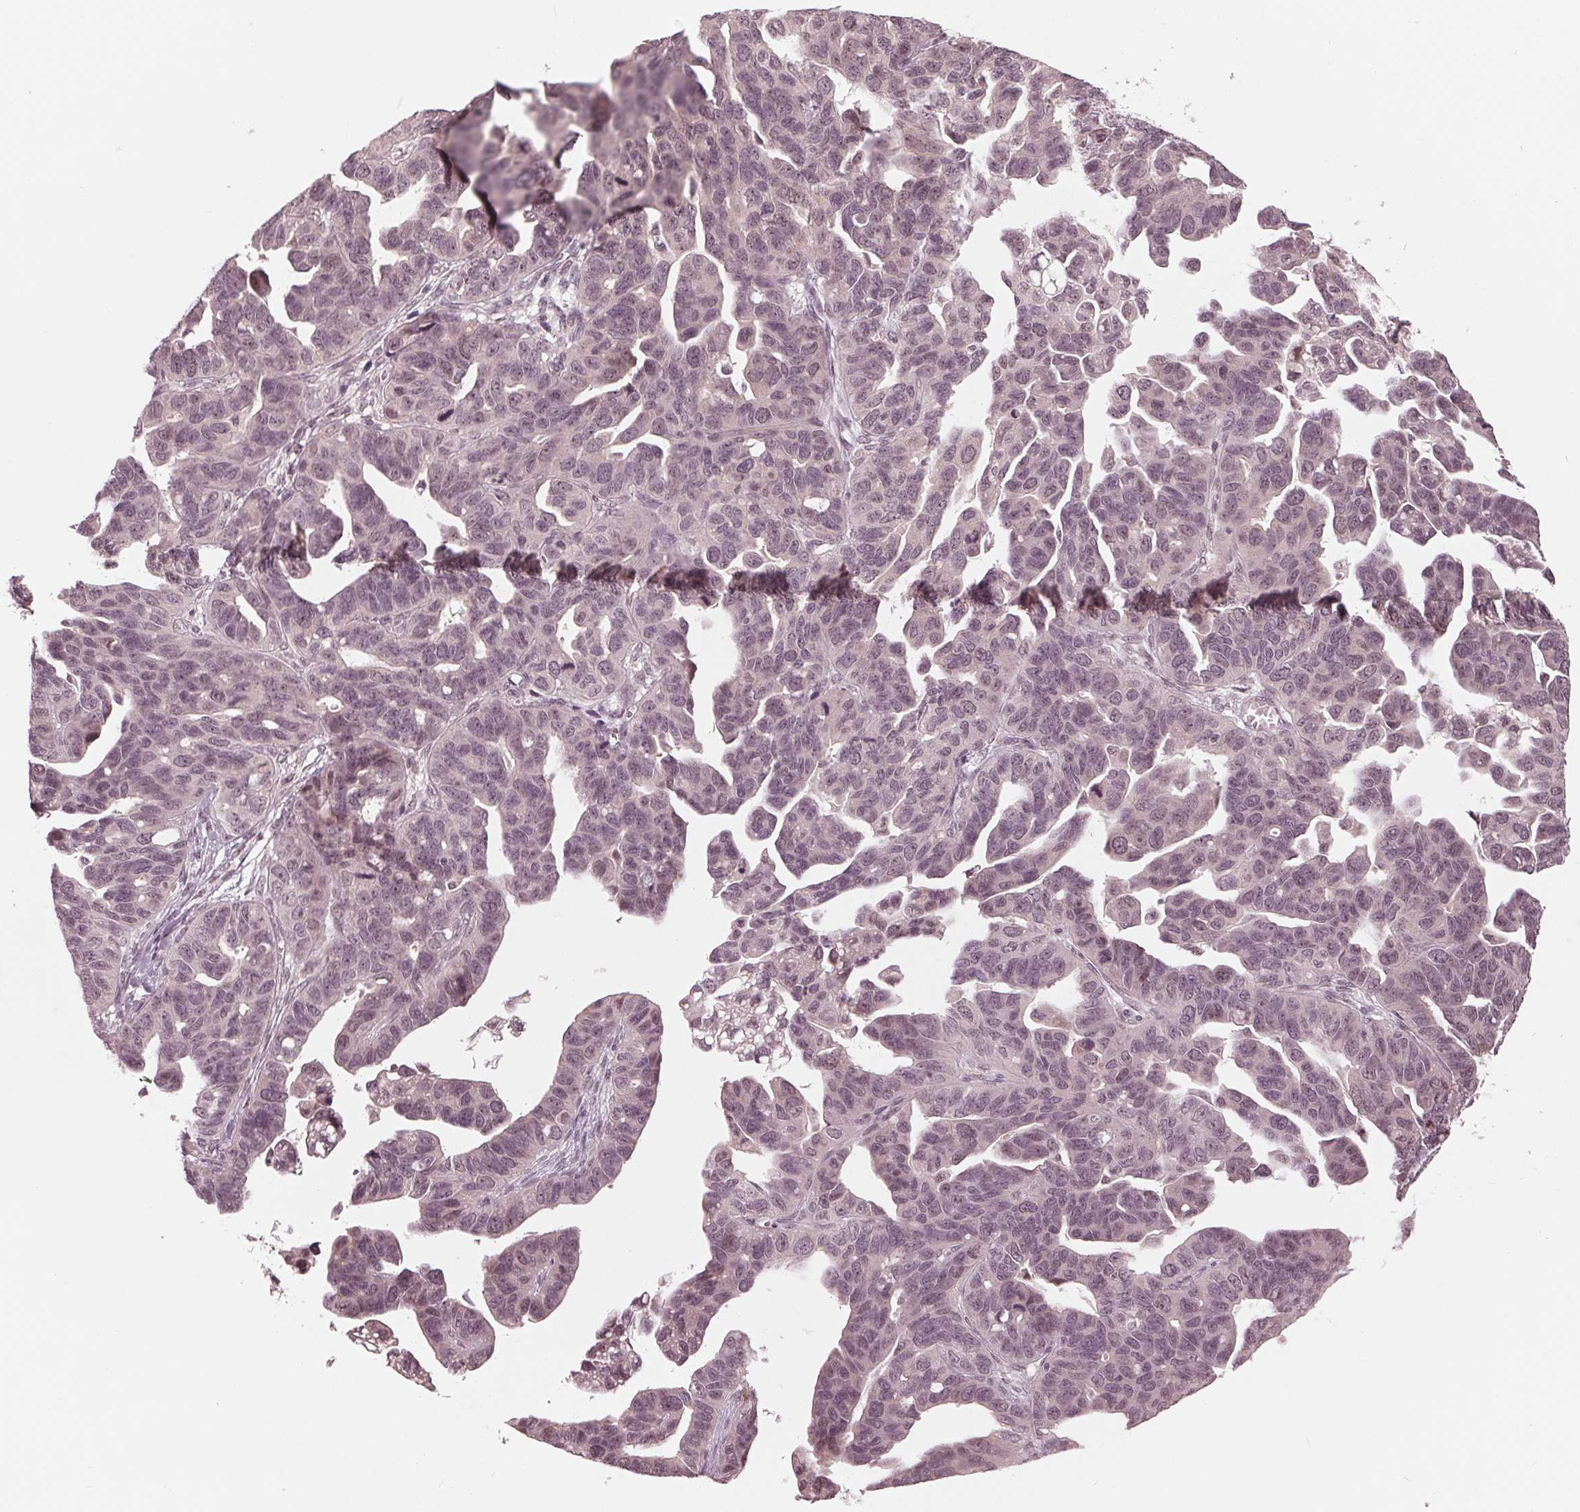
{"staining": {"intensity": "weak", "quantity": "25%-75%", "location": "nuclear"}, "tissue": "ovarian cancer", "cell_type": "Tumor cells", "image_type": "cancer", "snomed": [{"axis": "morphology", "description": "Cystadenocarcinoma, serous, NOS"}, {"axis": "topography", "description": "Ovary"}], "caption": "IHC histopathology image of neoplastic tissue: ovarian cancer (serous cystadenocarcinoma) stained using immunohistochemistry displays low levels of weak protein expression localized specifically in the nuclear of tumor cells, appearing as a nuclear brown color.", "gene": "SLX4", "patient": {"sex": "female", "age": 69}}